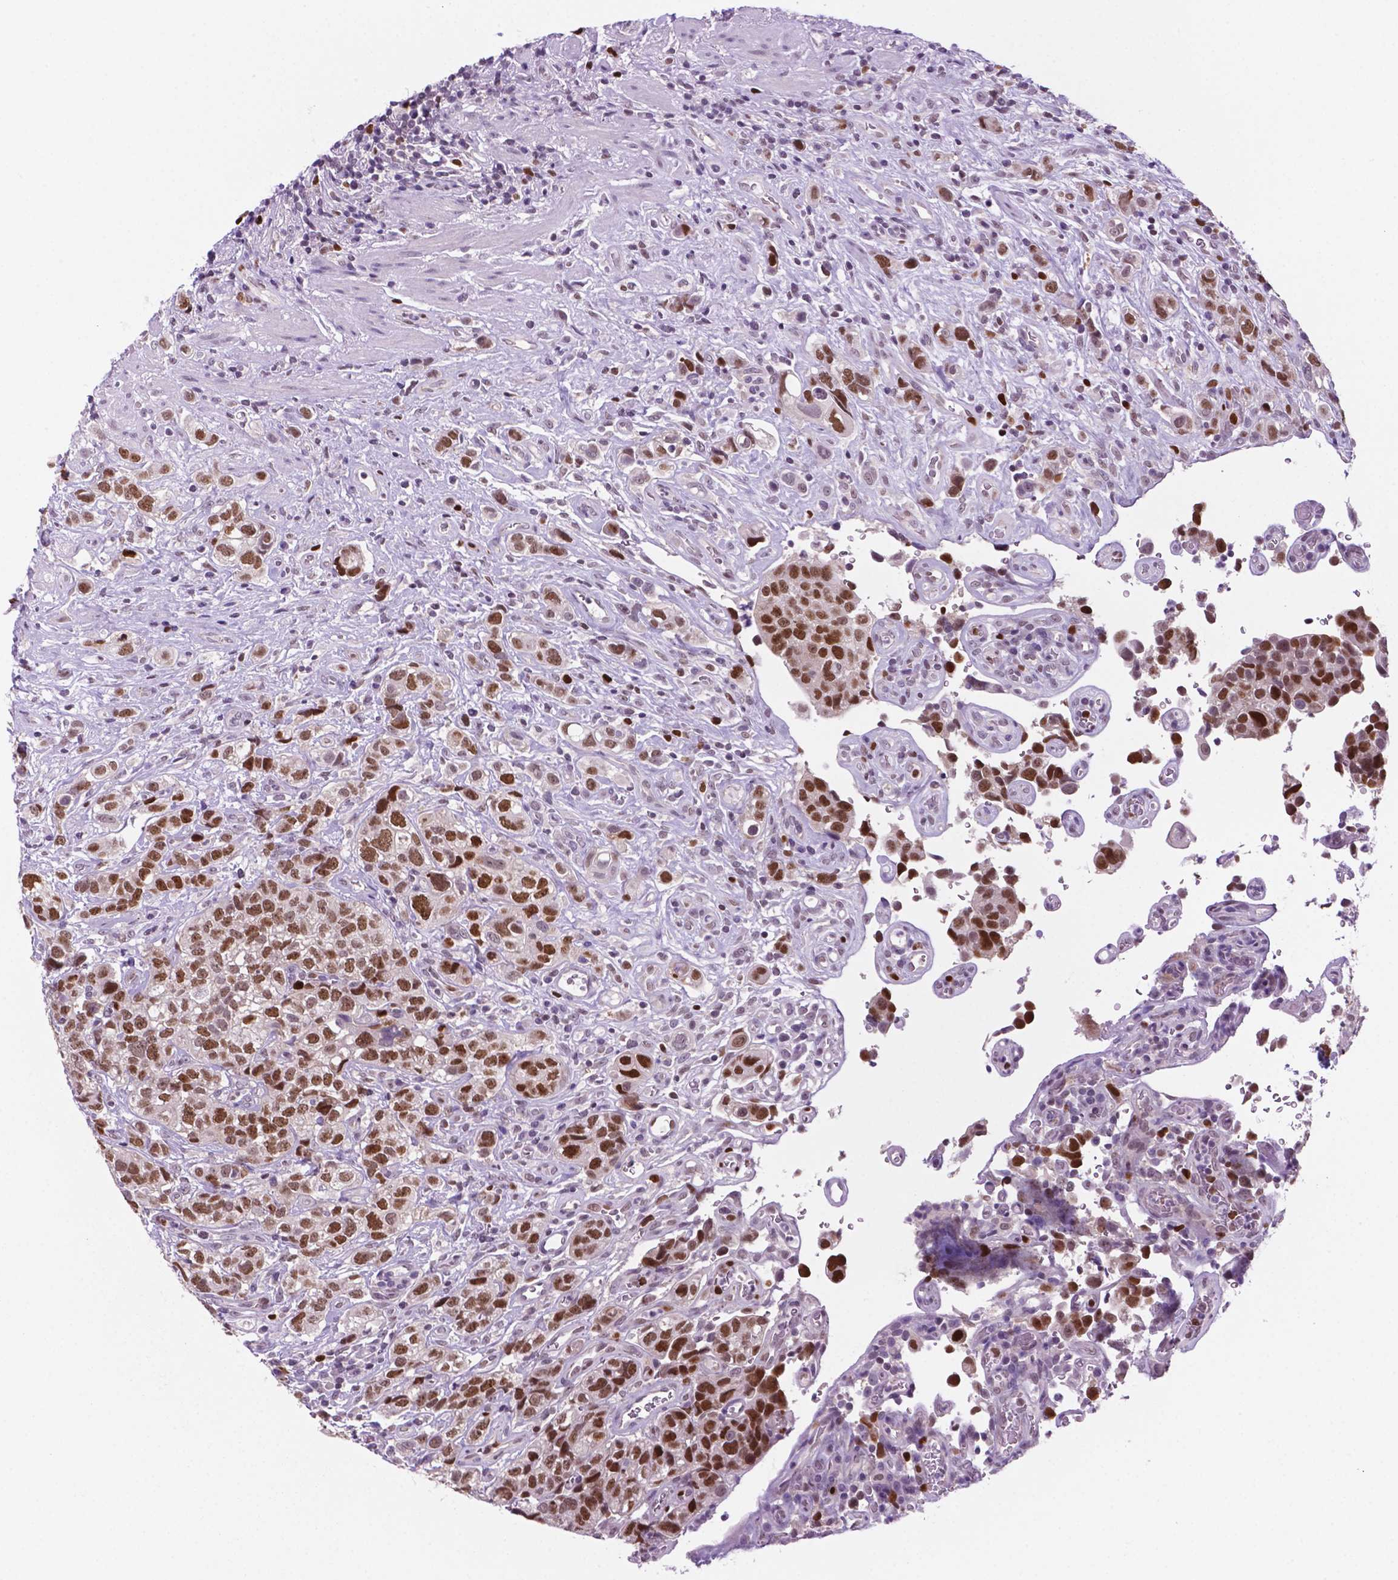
{"staining": {"intensity": "moderate", "quantity": ">75%", "location": "nuclear"}, "tissue": "urothelial cancer", "cell_type": "Tumor cells", "image_type": "cancer", "snomed": [{"axis": "morphology", "description": "Urothelial carcinoma, High grade"}, {"axis": "topography", "description": "Urinary bladder"}], "caption": "An image of urothelial cancer stained for a protein shows moderate nuclear brown staining in tumor cells. Nuclei are stained in blue.", "gene": "NCAPH2", "patient": {"sex": "female", "age": 58}}